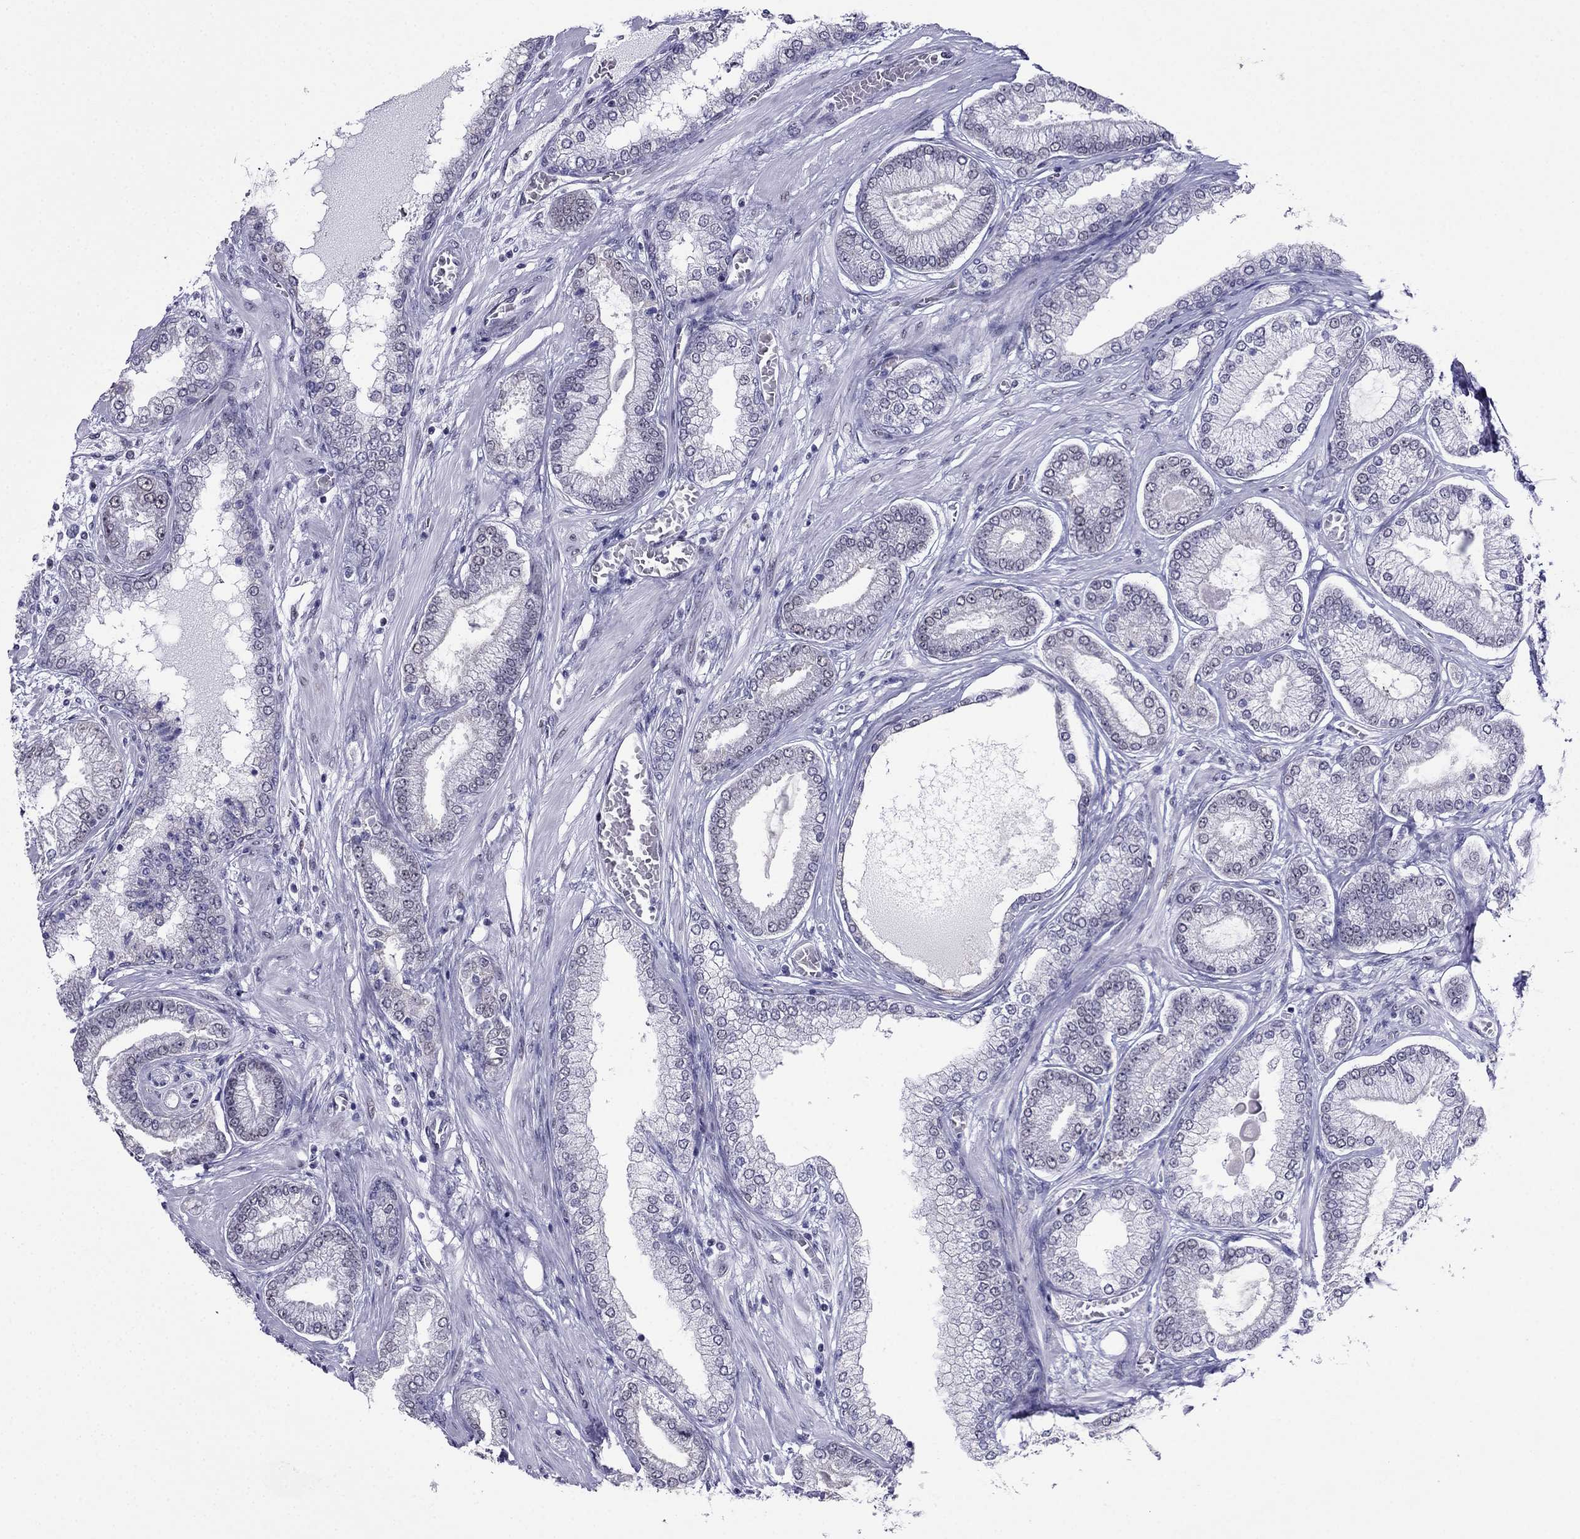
{"staining": {"intensity": "negative", "quantity": "none", "location": "none"}, "tissue": "prostate cancer", "cell_type": "Tumor cells", "image_type": "cancer", "snomed": [{"axis": "morphology", "description": "Adenocarcinoma, Low grade"}, {"axis": "topography", "description": "Prostate"}], "caption": "DAB immunohistochemical staining of low-grade adenocarcinoma (prostate) shows no significant expression in tumor cells.", "gene": "PPM1G", "patient": {"sex": "male", "age": 57}}